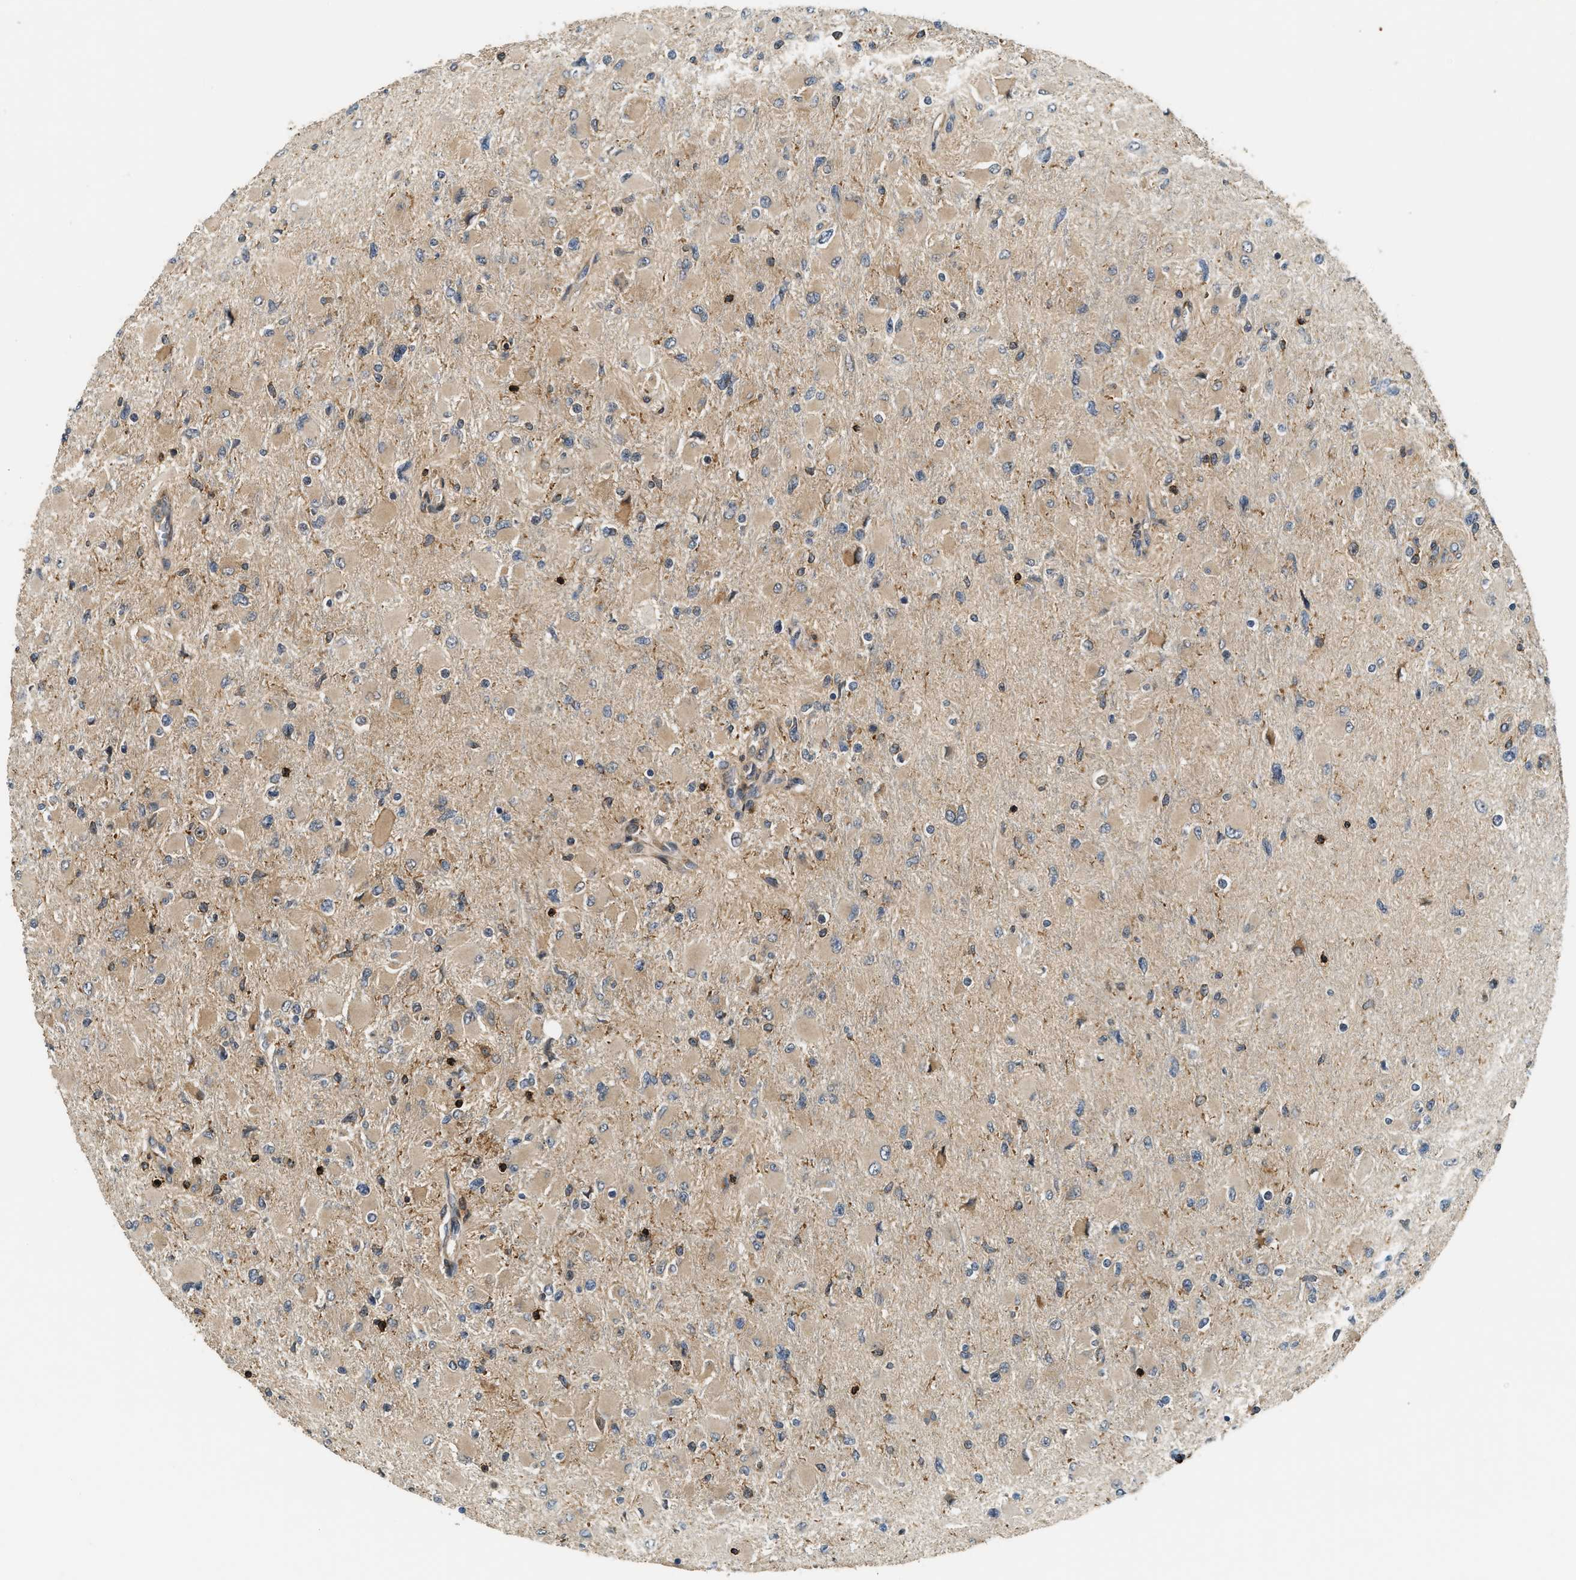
{"staining": {"intensity": "moderate", "quantity": ">75%", "location": "cytoplasmic/membranous"}, "tissue": "glioma", "cell_type": "Tumor cells", "image_type": "cancer", "snomed": [{"axis": "morphology", "description": "Glioma, malignant, High grade"}, {"axis": "topography", "description": "Cerebral cortex"}], "caption": "High-power microscopy captured an immunohistochemistry image of glioma, revealing moderate cytoplasmic/membranous expression in about >75% of tumor cells.", "gene": "SNX5", "patient": {"sex": "female", "age": 36}}